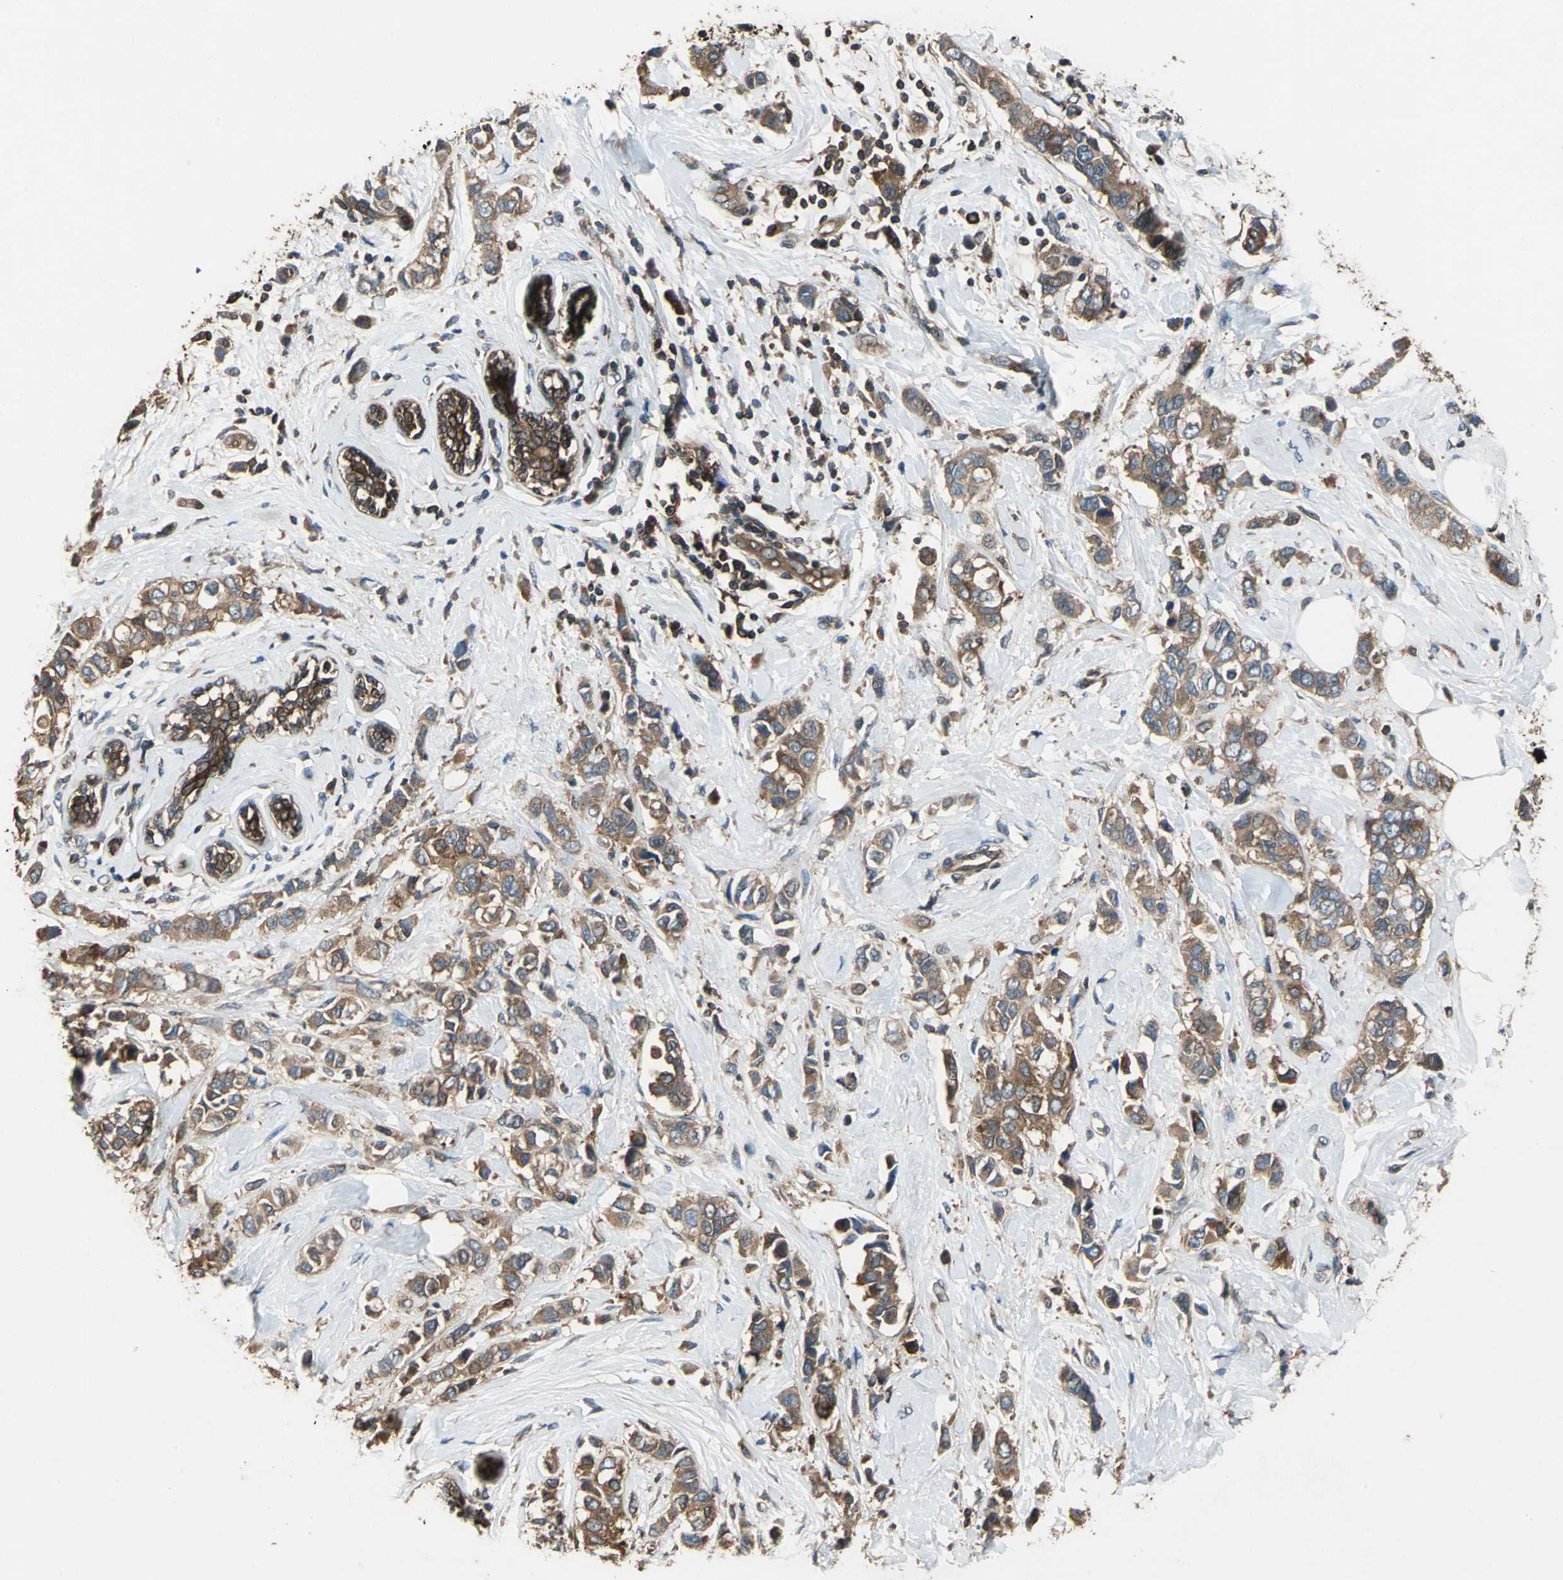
{"staining": {"intensity": "moderate", "quantity": ">75%", "location": "cytoplasmic/membranous"}, "tissue": "breast cancer", "cell_type": "Tumor cells", "image_type": "cancer", "snomed": [{"axis": "morphology", "description": "Duct carcinoma"}, {"axis": "topography", "description": "Breast"}], "caption": "Immunohistochemical staining of breast invasive ductal carcinoma displays medium levels of moderate cytoplasmic/membranous protein positivity in about >75% of tumor cells. (brown staining indicates protein expression, while blue staining denotes nuclei).", "gene": "CAPN1", "patient": {"sex": "female", "age": 50}}